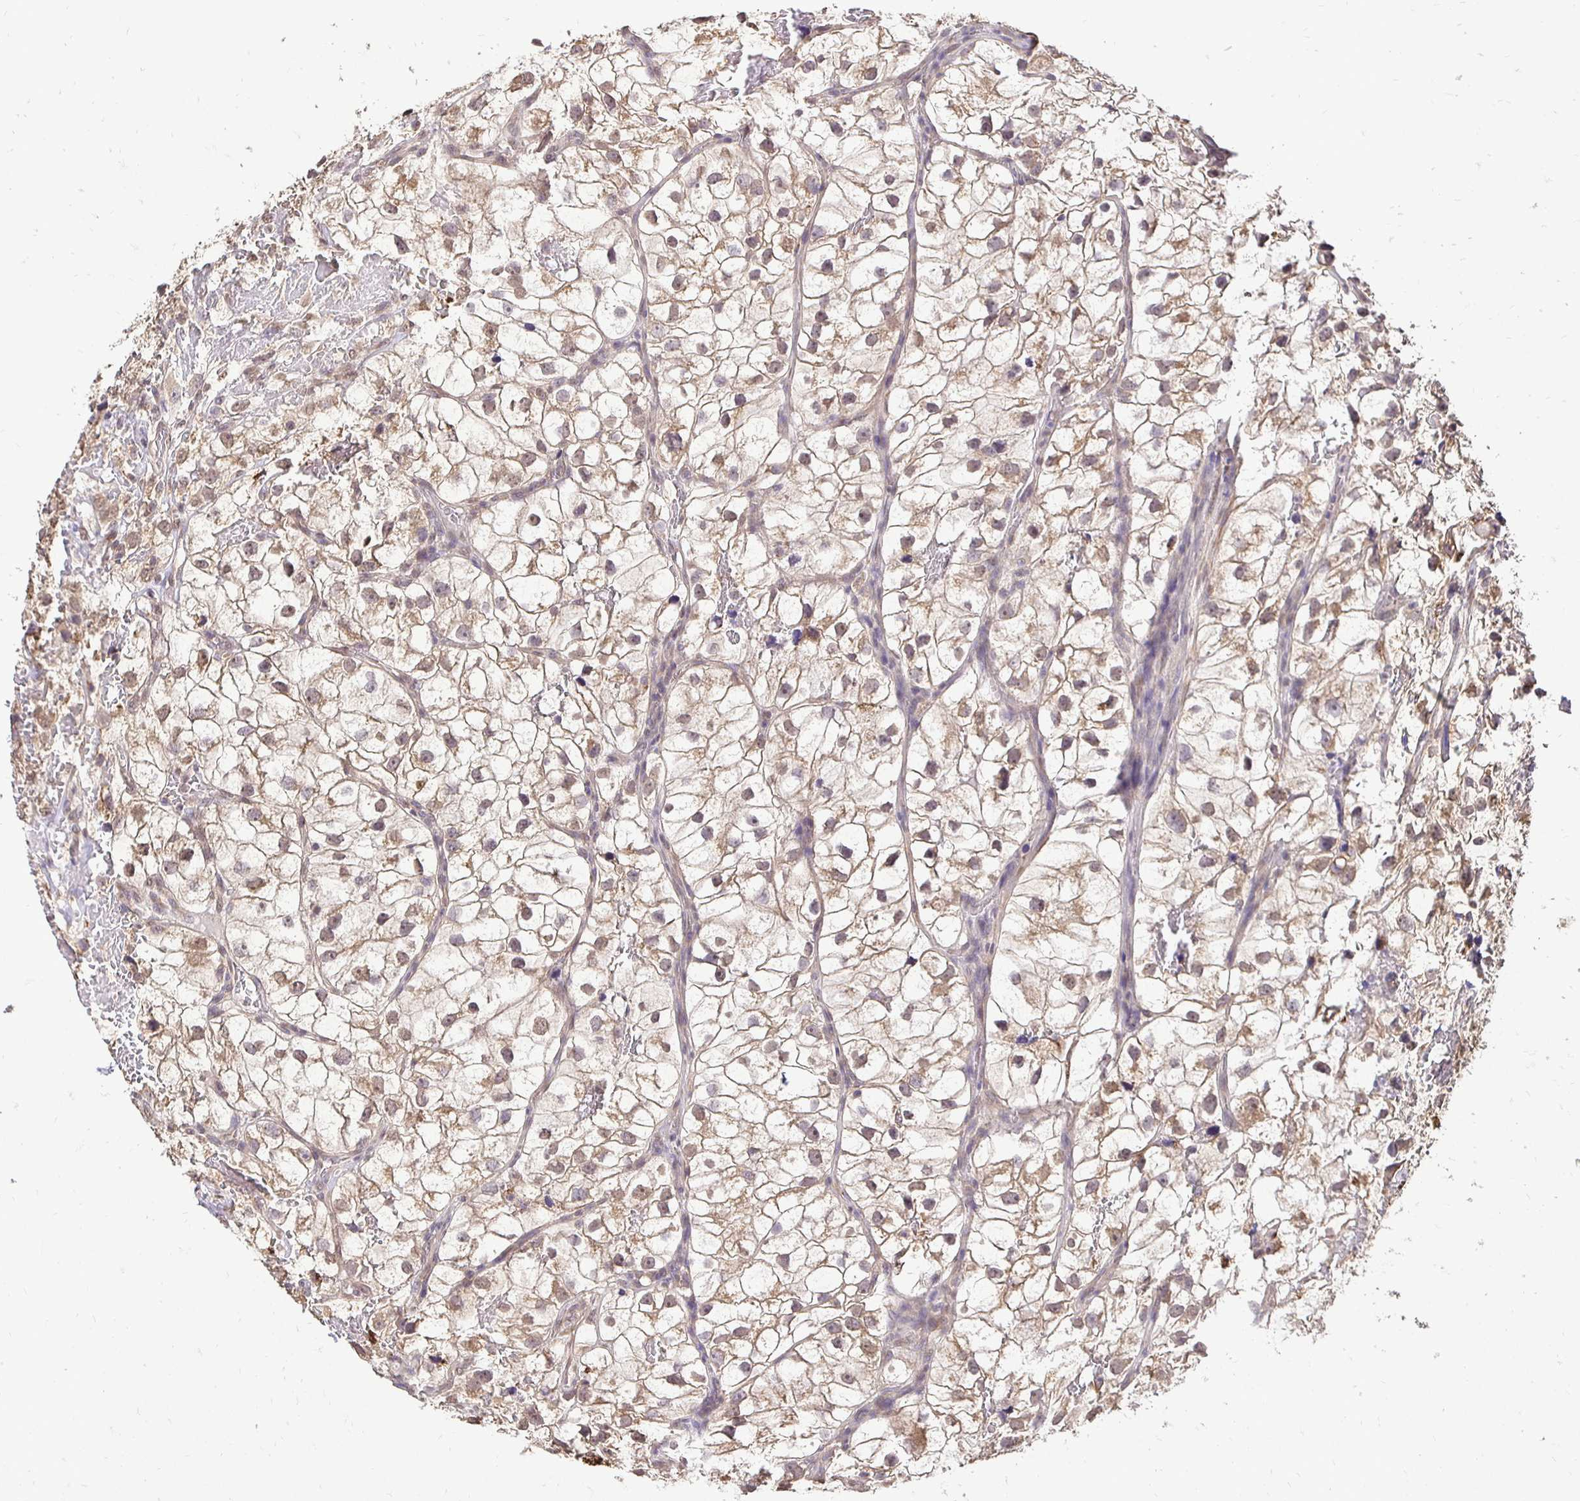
{"staining": {"intensity": "moderate", "quantity": ">75%", "location": "cytoplasmic/membranous,nuclear"}, "tissue": "renal cancer", "cell_type": "Tumor cells", "image_type": "cancer", "snomed": [{"axis": "morphology", "description": "Adenocarcinoma, NOS"}, {"axis": "topography", "description": "Kidney"}], "caption": "IHC (DAB) staining of renal cancer shows moderate cytoplasmic/membranous and nuclear protein positivity in about >75% of tumor cells. (IHC, brightfield microscopy, high magnification).", "gene": "RHEBL1", "patient": {"sex": "male", "age": 59}}